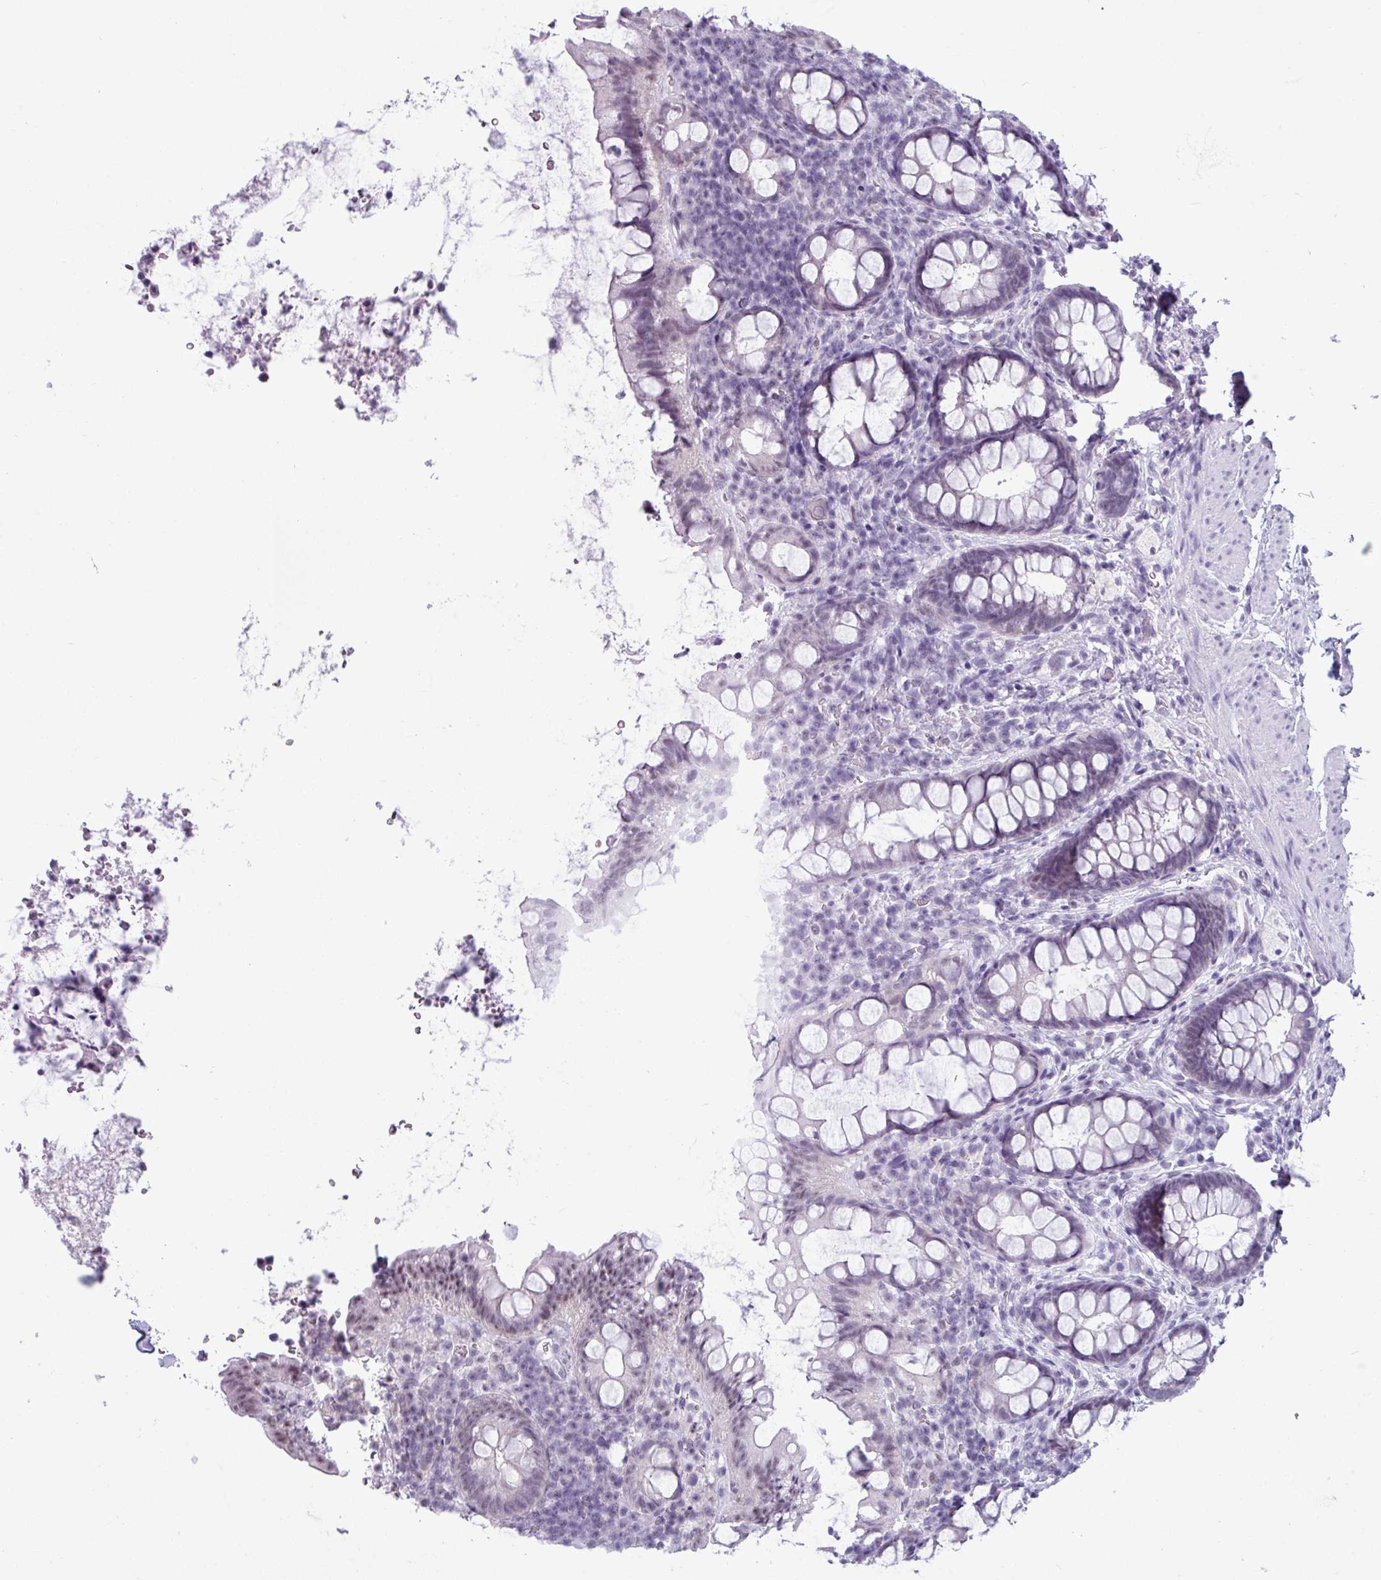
{"staining": {"intensity": "weak", "quantity": "<25%", "location": "nuclear"}, "tissue": "rectum", "cell_type": "Glandular cells", "image_type": "normal", "snomed": [{"axis": "morphology", "description": "Normal tissue, NOS"}, {"axis": "topography", "description": "Rectum"}, {"axis": "topography", "description": "Peripheral nerve tissue"}], "caption": "DAB immunohistochemical staining of benign human rectum displays no significant positivity in glandular cells. (DAB IHC visualized using brightfield microscopy, high magnification).", "gene": "SRGAP1", "patient": {"sex": "female", "age": 69}}